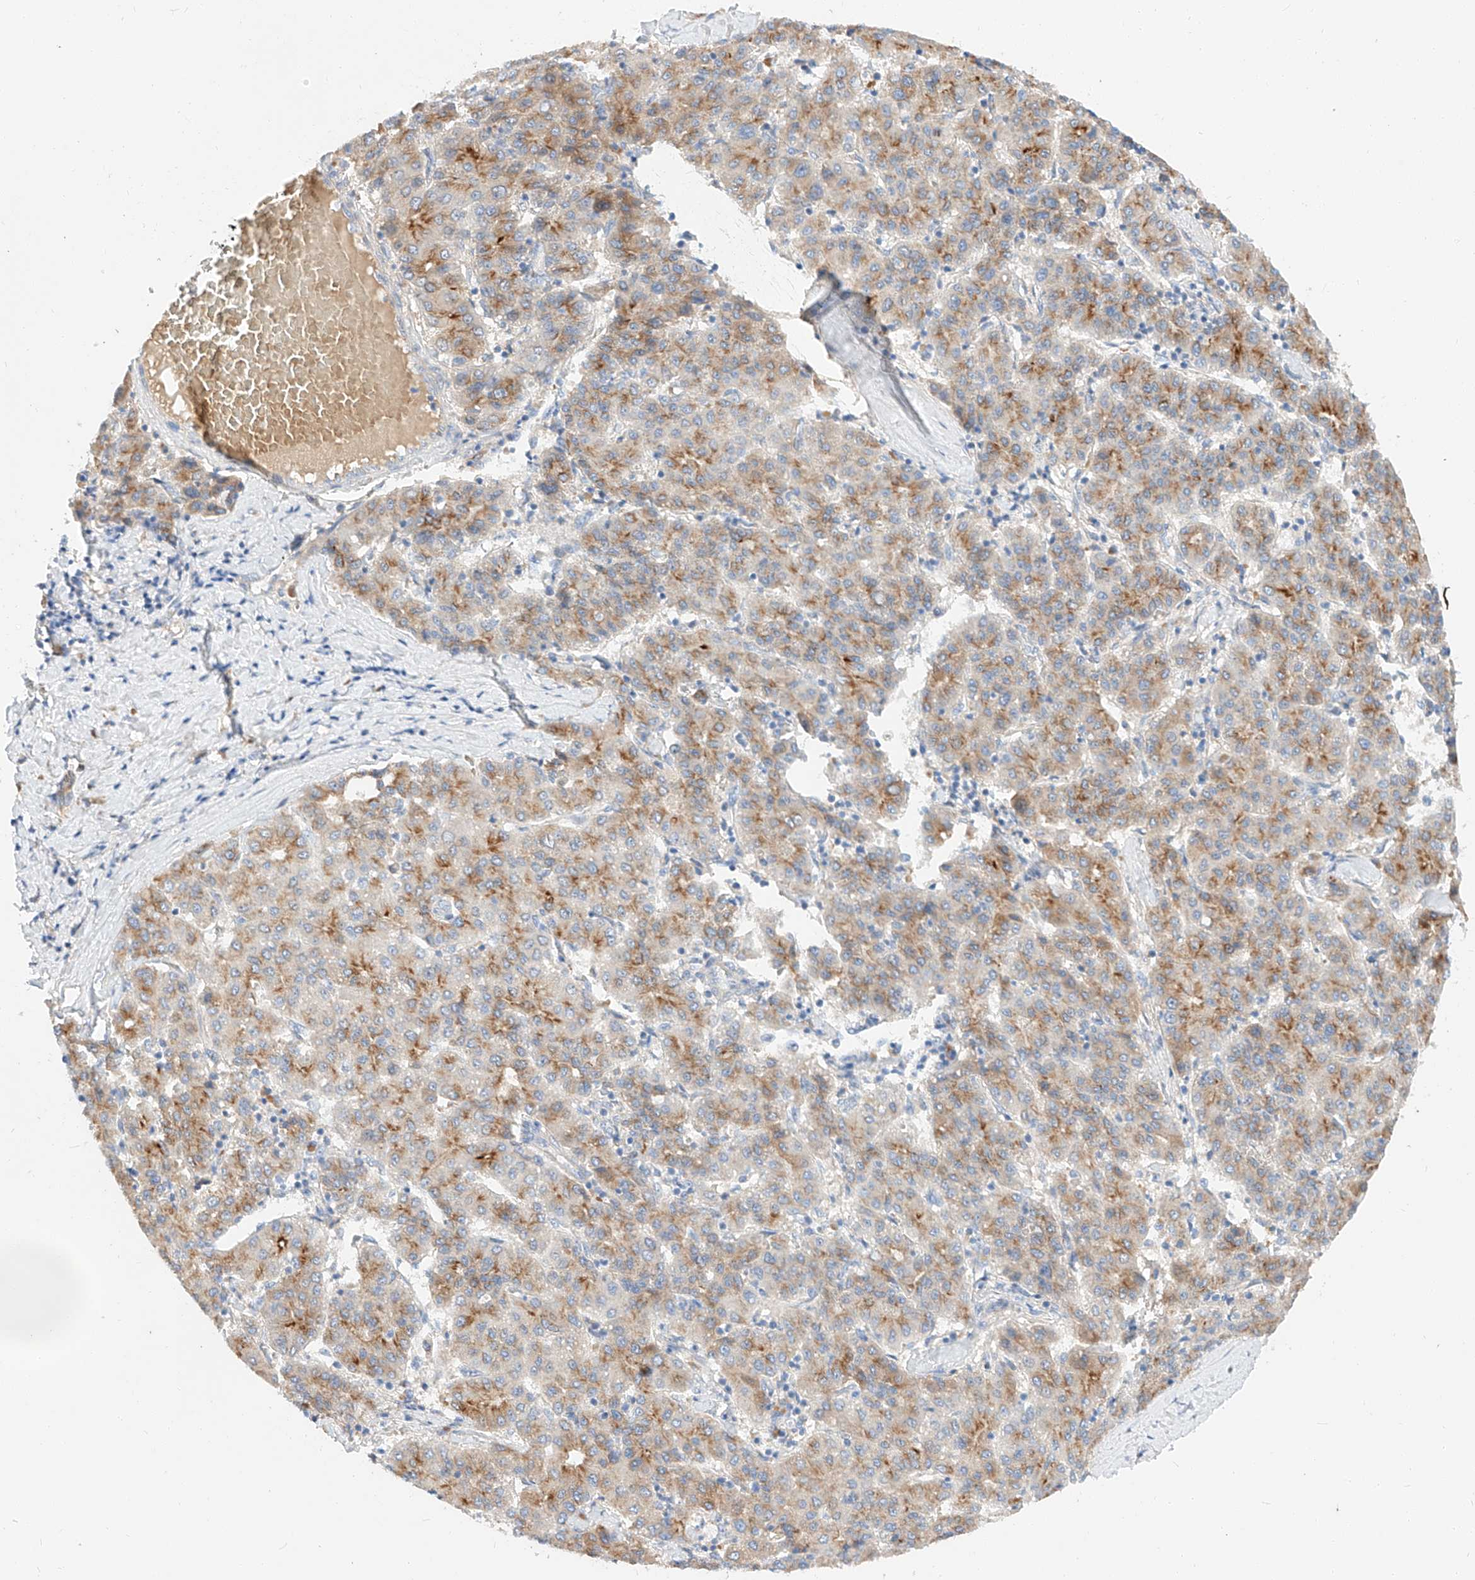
{"staining": {"intensity": "moderate", "quantity": ">75%", "location": "cytoplasmic/membranous"}, "tissue": "liver cancer", "cell_type": "Tumor cells", "image_type": "cancer", "snomed": [{"axis": "morphology", "description": "Carcinoma, Hepatocellular, NOS"}, {"axis": "topography", "description": "Liver"}], "caption": "Brown immunohistochemical staining in human hepatocellular carcinoma (liver) demonstrates moderate cytoplasmic/membranous positivity in about >75% of tumor cells.", "gene": "MAP7", "patient": {"sex": "male", "age": 65}}